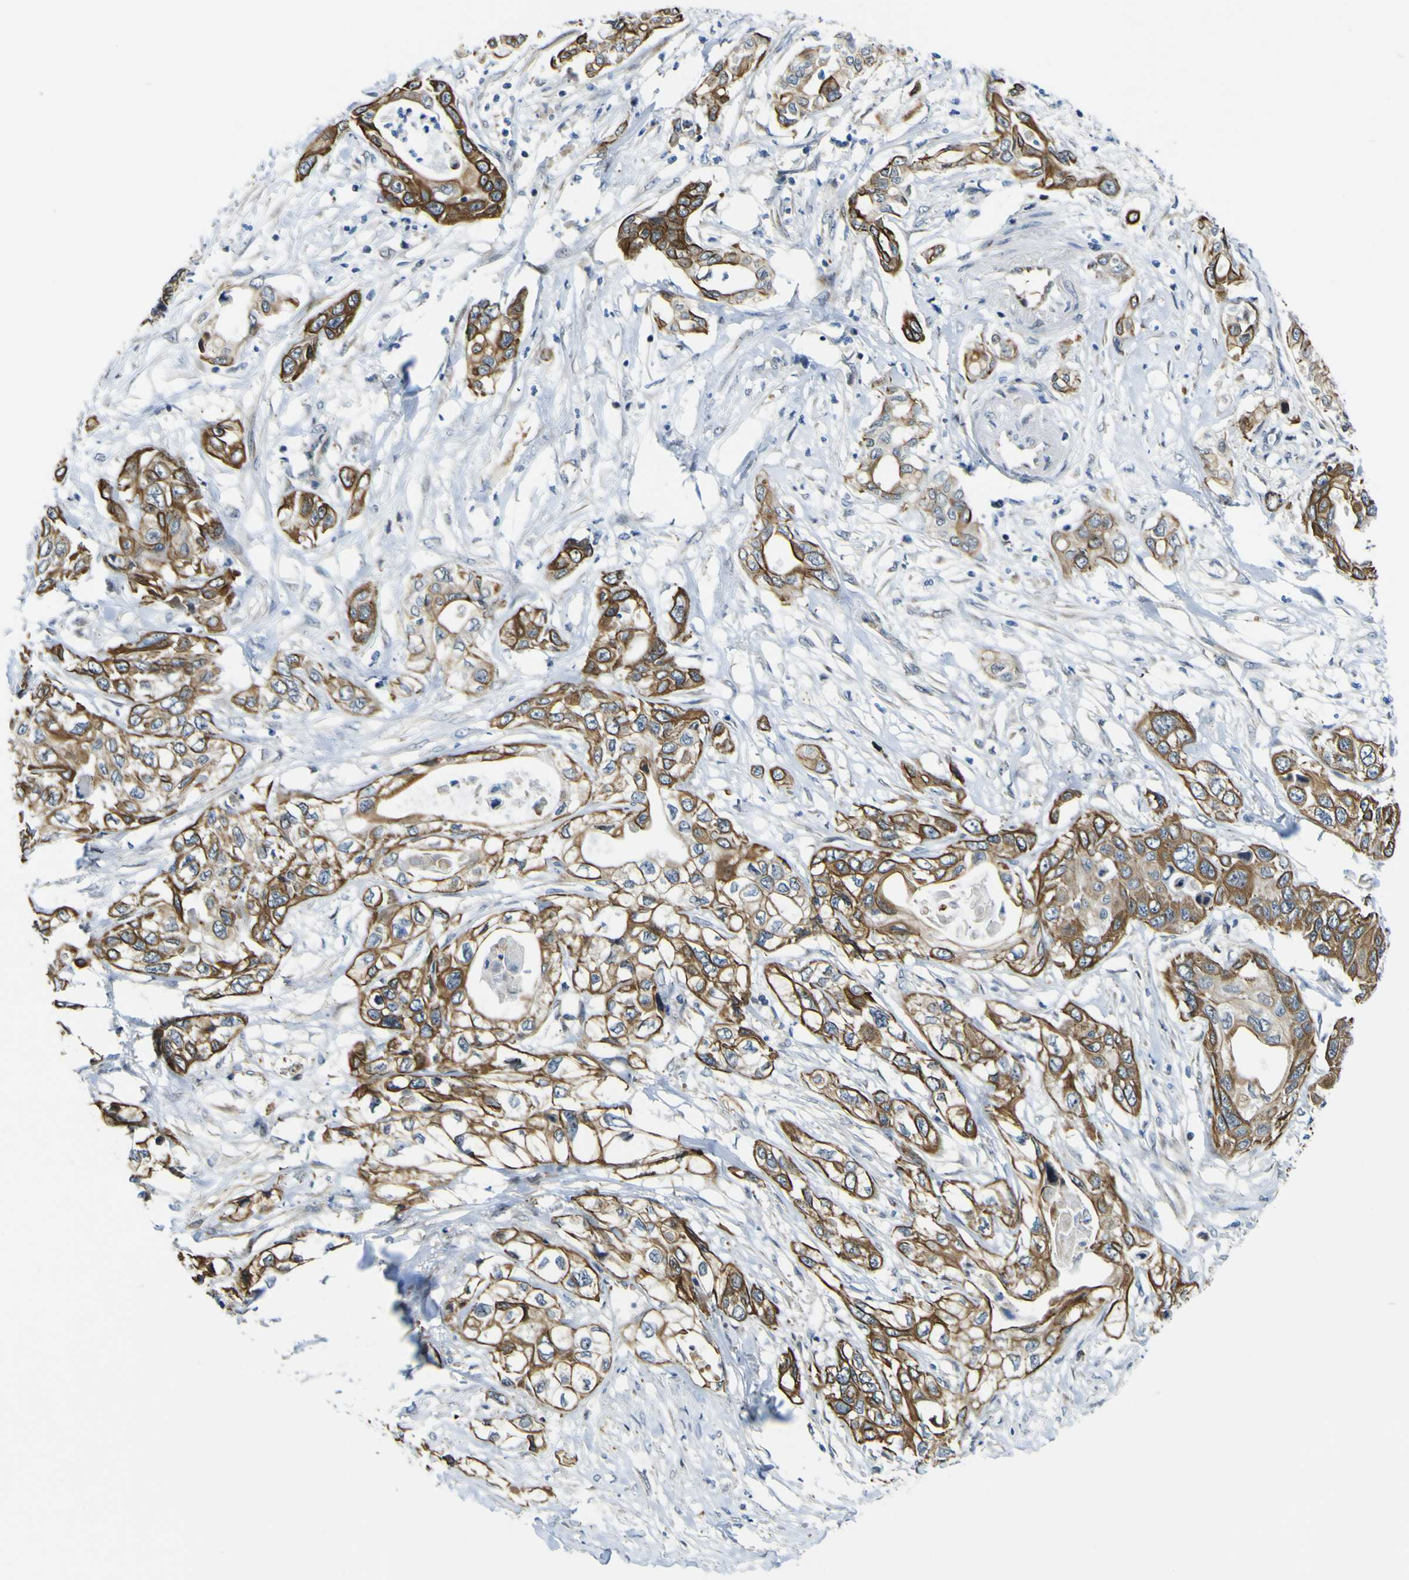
{"staining": {"intensity": "strong", "quantity": ">75%", "location": "cytoplasmic/membranous"}, "tissue": "pancreatic cancer", "cell_type": "Tumor cells", "image_type": "cancer", "snomed": [{"axis": "morphology", "description": "Adenocarcinoma, NOS"}, {"axis": "topography", "description": "Pancreas"}], "caption": "This is an image of IHC staining of pancreatic cancer (adenocarcinoma), which shows strong positivity in the cytoplasmic/membranous of tumor cells.", "gene": "KDM7A", "patient": {"sex": "female", "age": 70}}